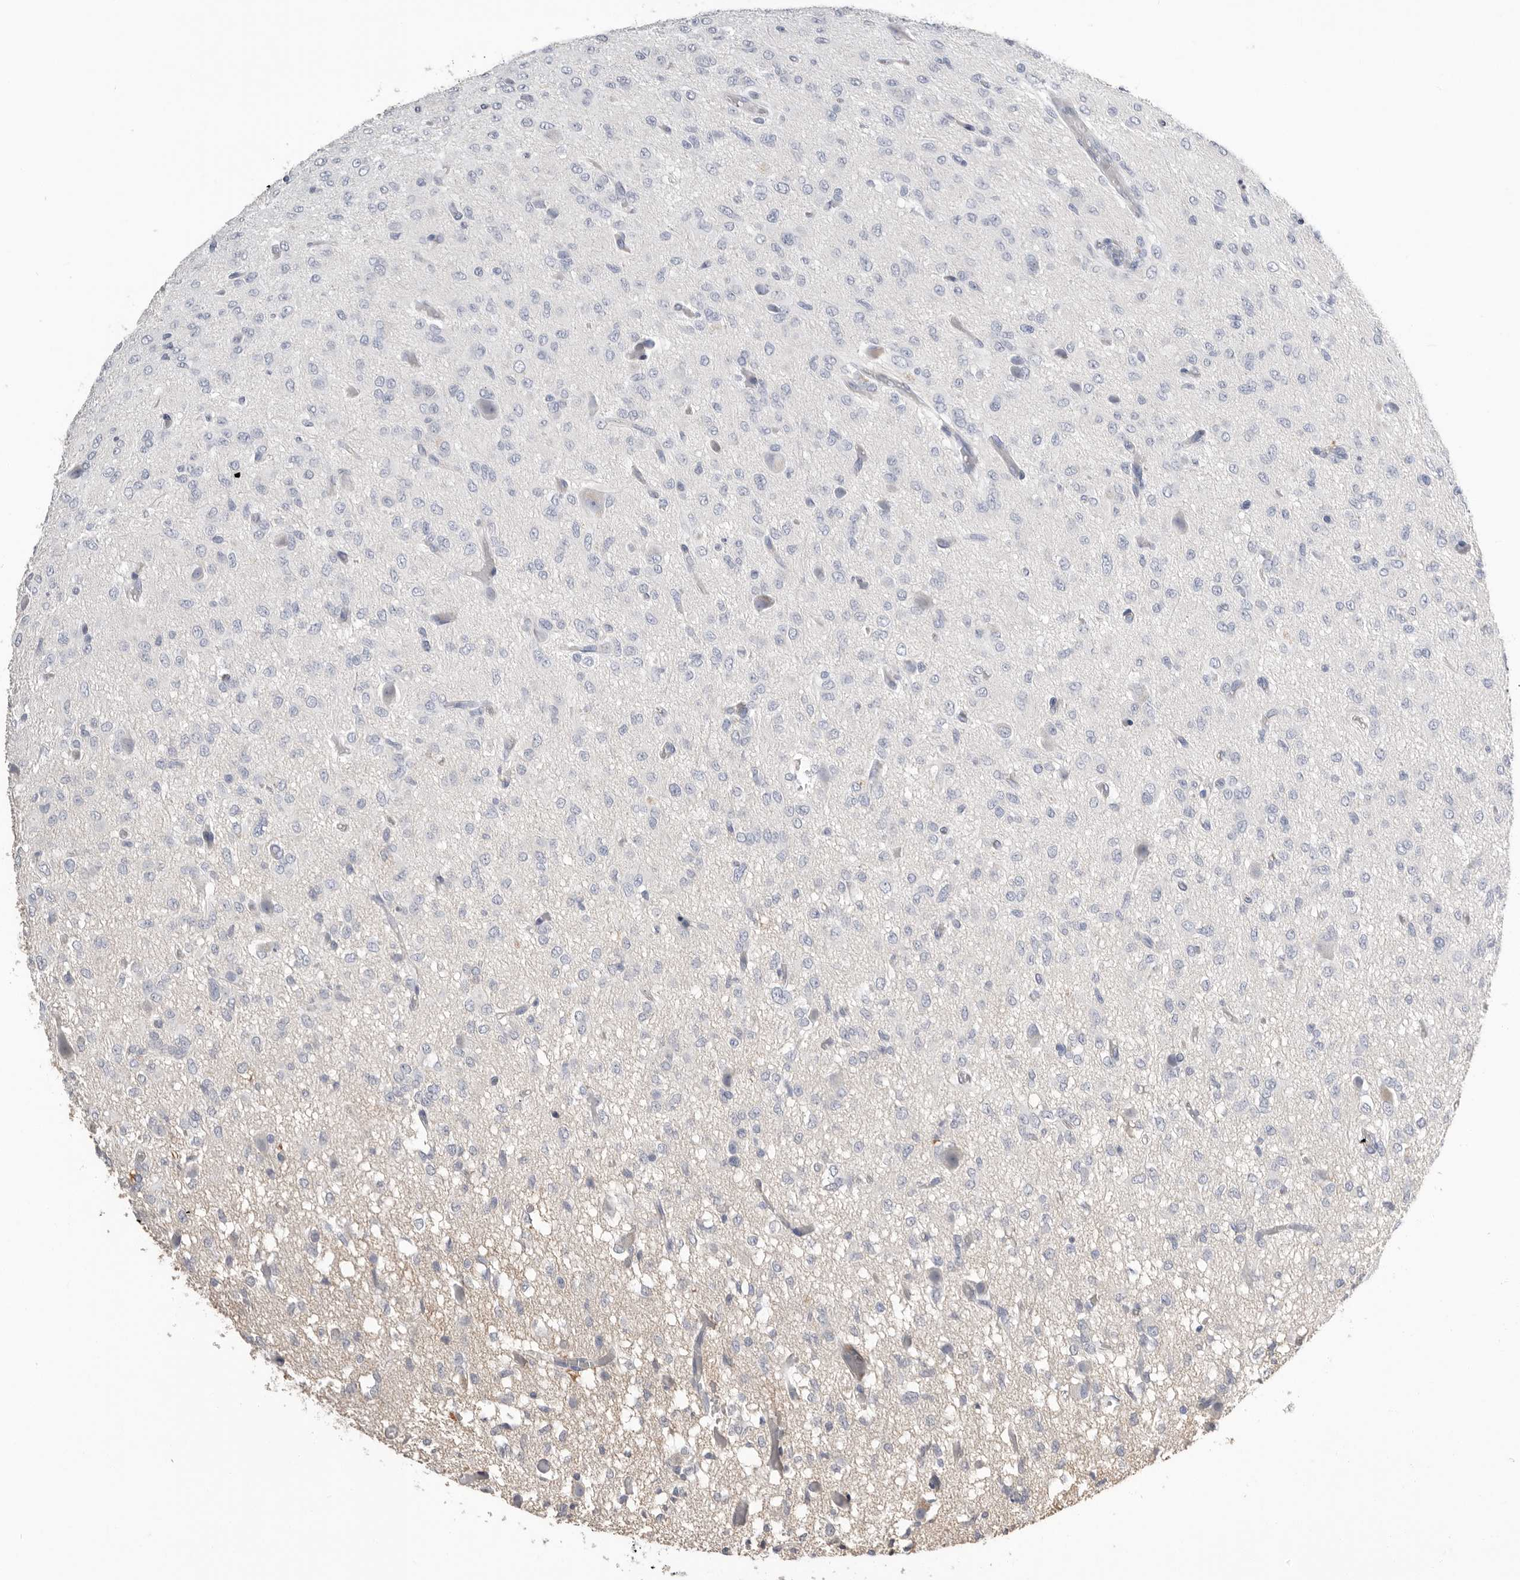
{"staining": {"intensity": "negative", "quantity": "none", "location": "none"}, "tissue": "glioma", "cell_type": "Tumor cells", "image_type": "cancer", "snomed": [{"axis": "morphology", "description": "Glioma, malignant, High grade"}, {"axis": "topography", "description": "Brain"}], "caption": "IHC micrograph of human glioma stained for a protein (brown), which displays no expression in tumor cells.", "gene": "APOA2", "patient": {"sex": "female", "age": 59}}